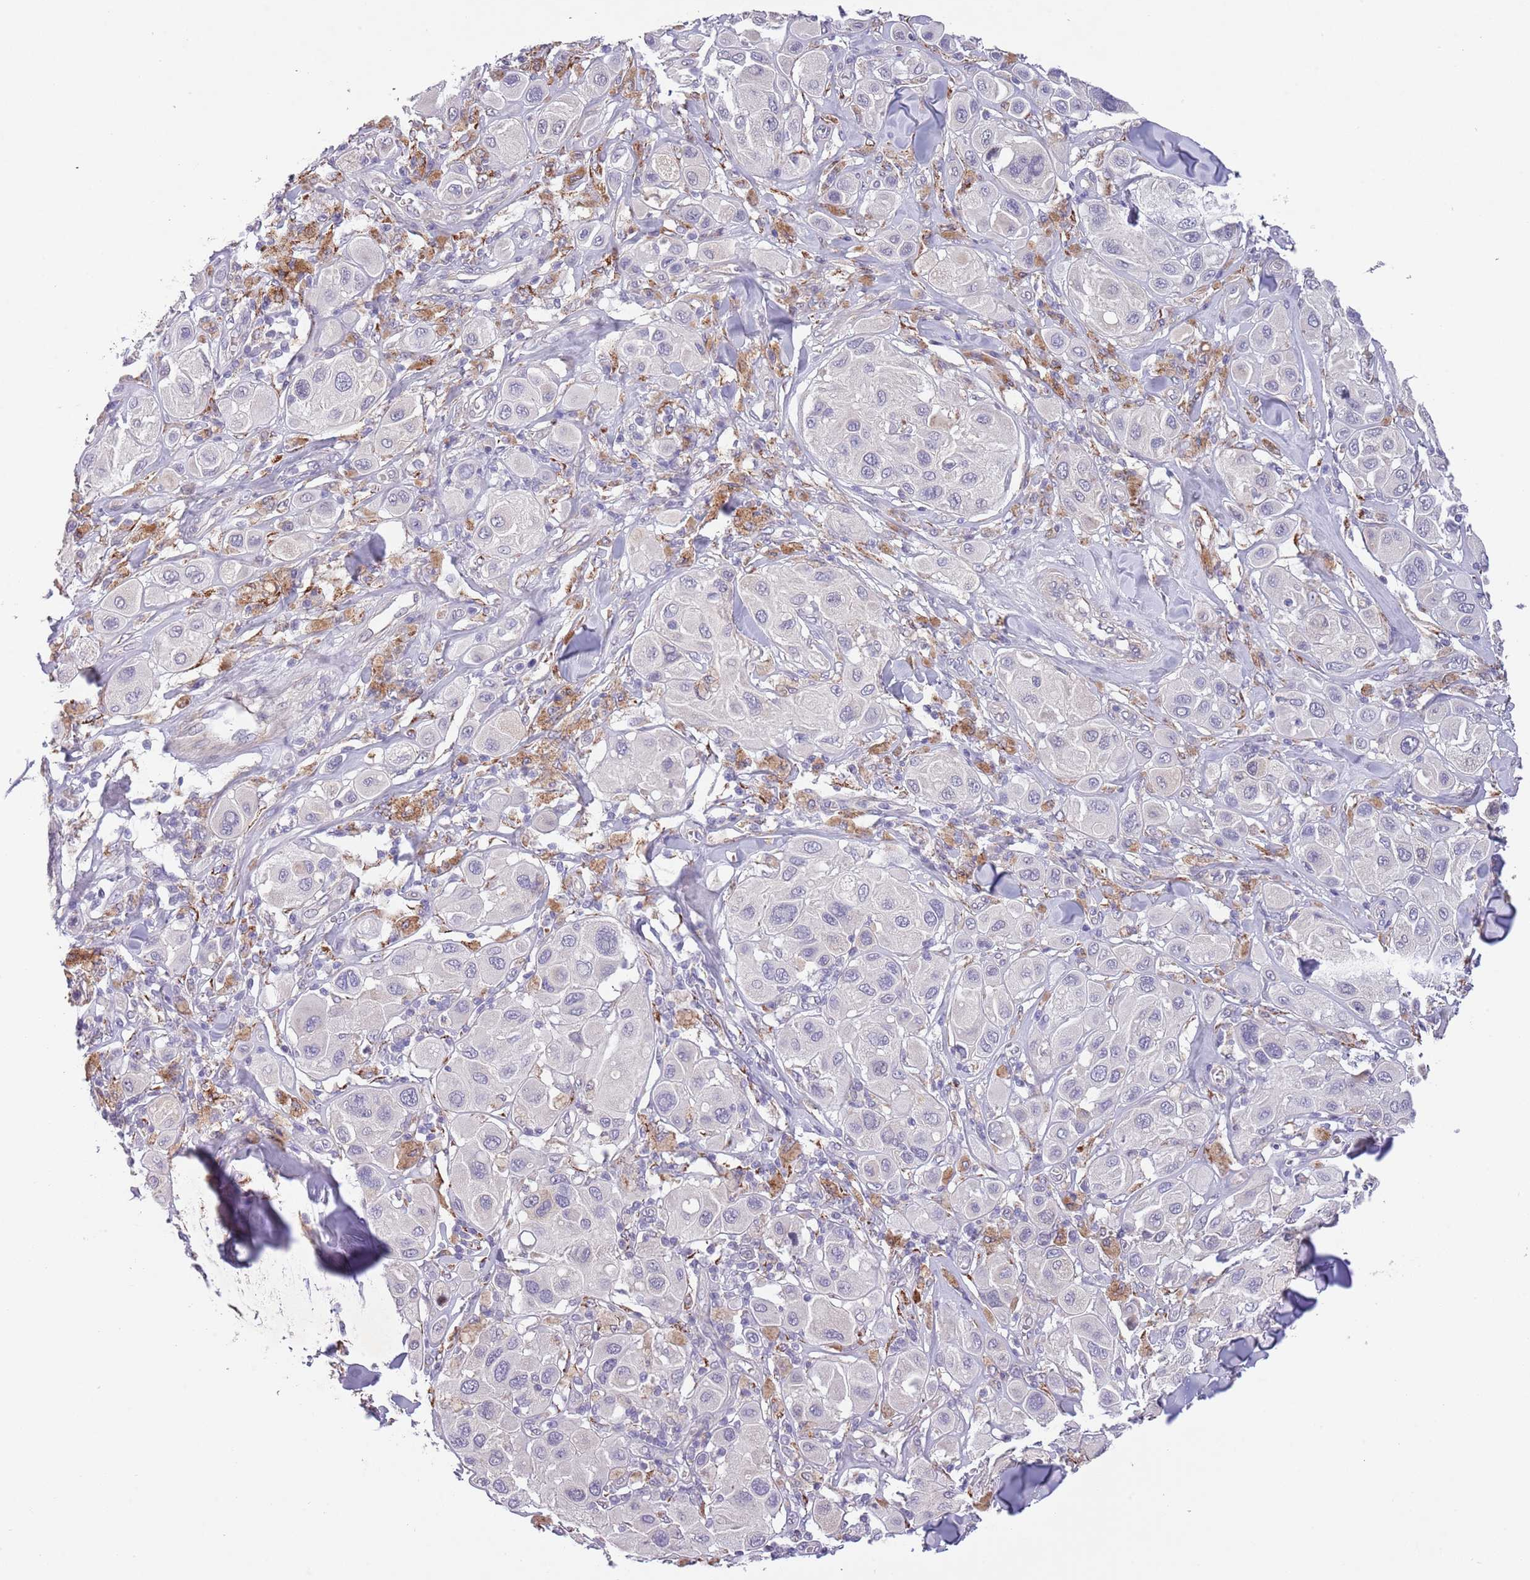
{"staining": {"intensity": "negative", "quantity": "none", "location": "none"}, "tissue": "melanoma", "cell_type": "Tumor cells", "image_type": "cancer", "snomed": [{"axis": "morphology", "description": "Malignant melanoma, Metastatic site"}, {"axis": "topography", "description": "Skin"}], "caption": "Protein analysis of melanoma exhibits no significant expression in tumor cells. (DAB IHC visualized using brightfield microscopy, high magnification).", "gene": "ZNF658", "patient": {"sex": "male", "age": 41}}